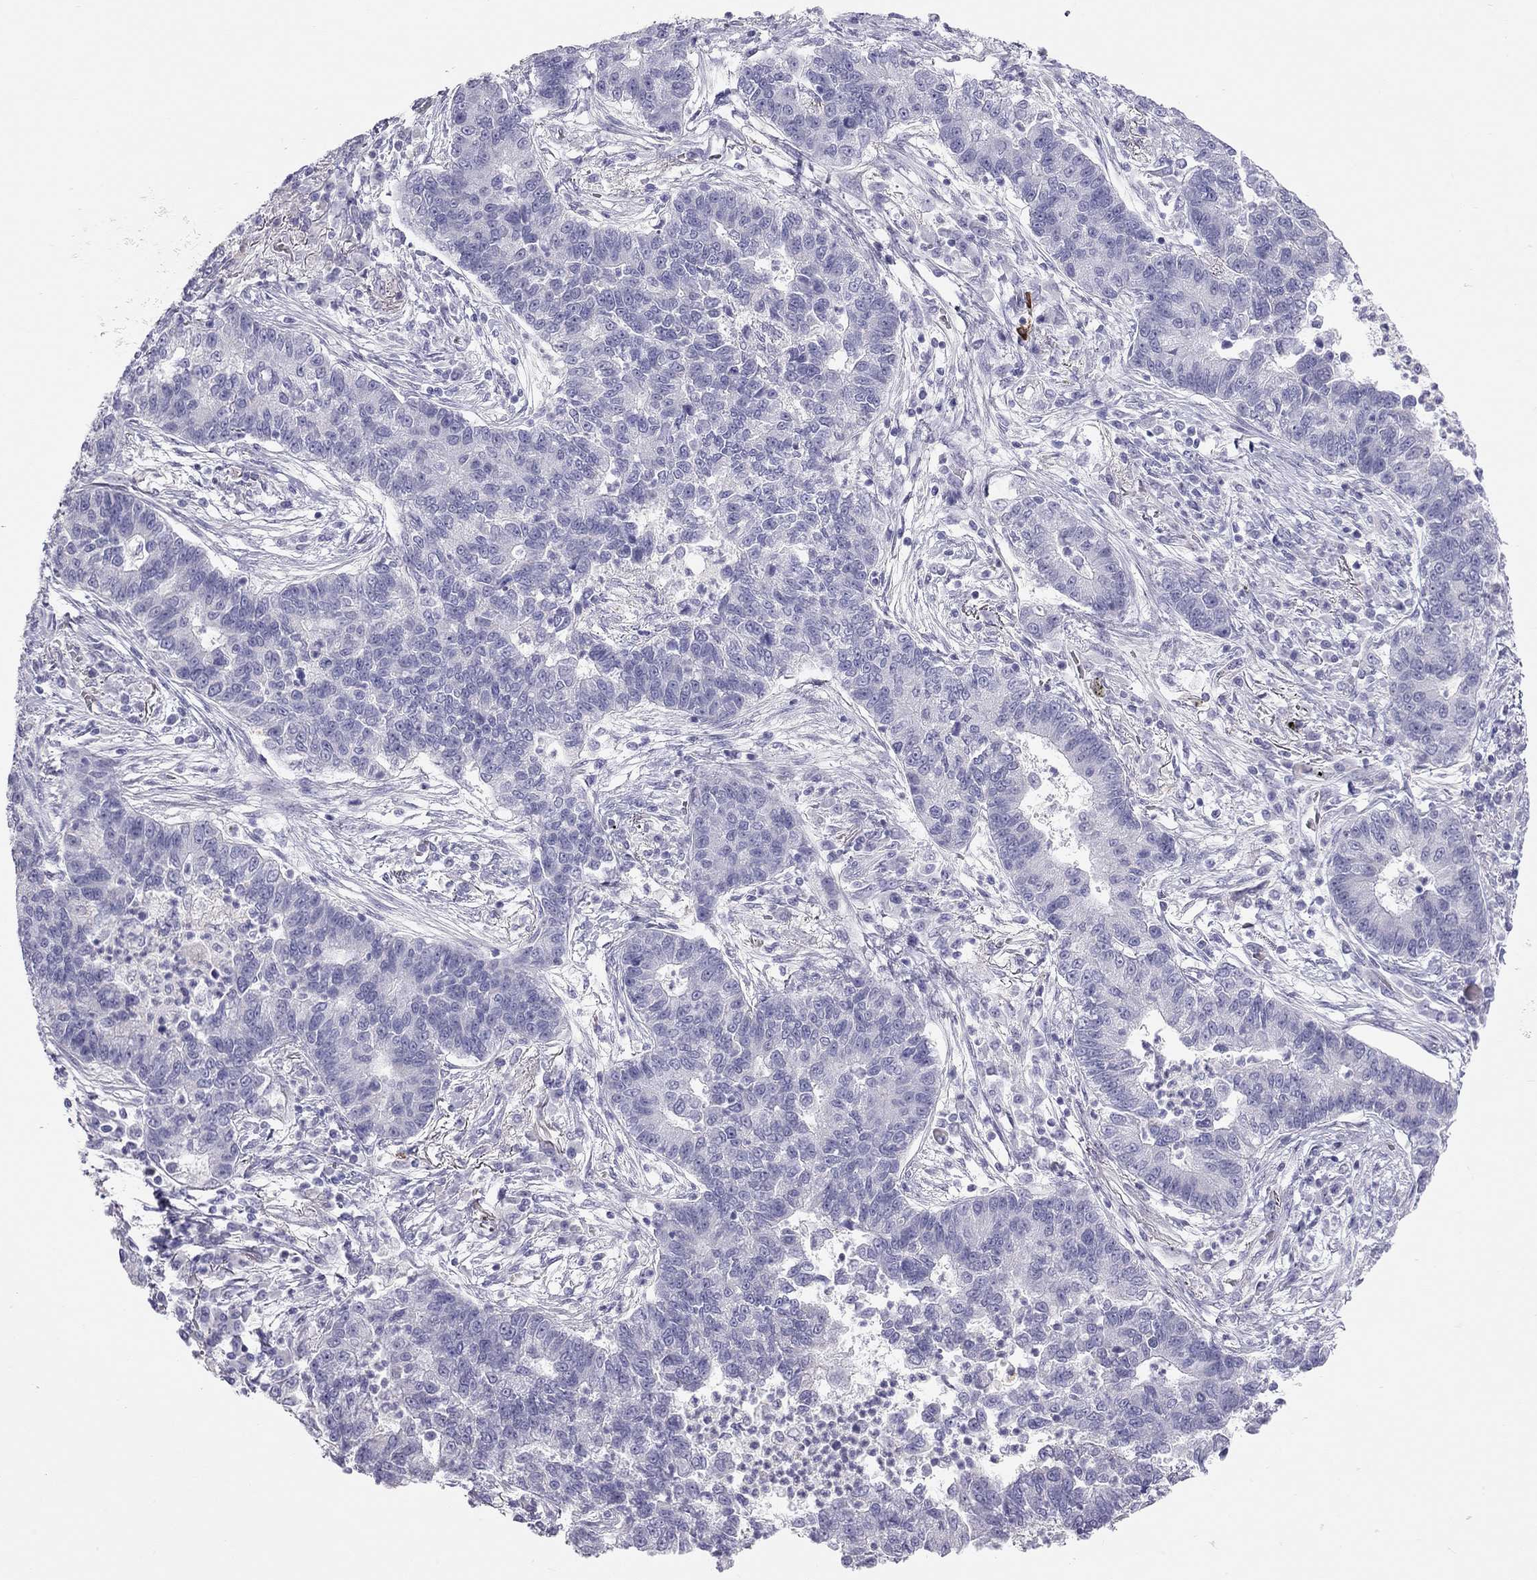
{"staining": {"intensity": "negative", "quantity": "none", "location": "none"}, "tissue": "lung cancer", "cell_type": "Tumor cells", "image_type": "cancer", "snomed": [{"axis": "morphology", "description": "Adenocarcinoma, NOS"}, {"axis": "topography", "description": "Lung"}], "caption": "Tumor cells are negative for brown protein staining in adenocarcinoma (lung).", "gene": "SPATA12", "patient": {"sex": "female", "age": 57}}